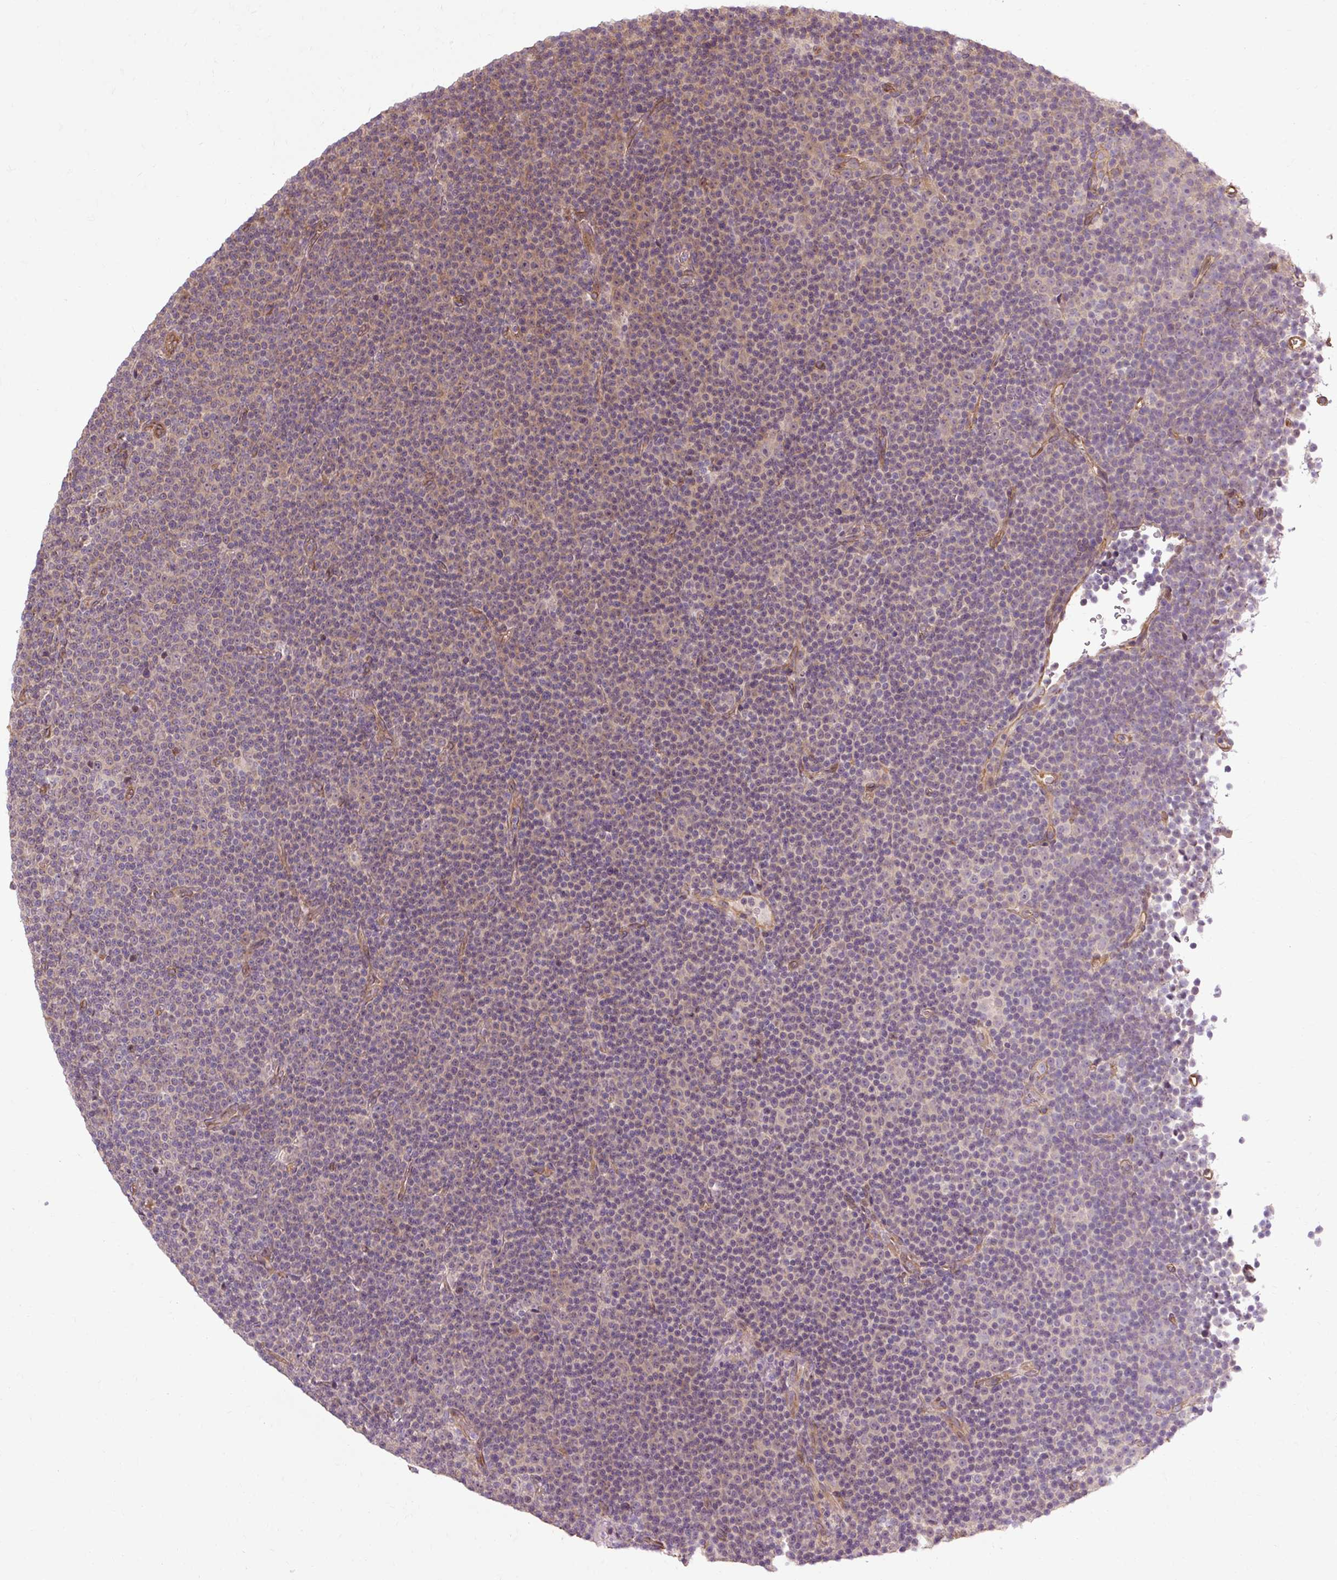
{"staining": {"intensity": "negative", "quantity": "none", "location": "none"}, "tissue": "lymphoma", "cell_type": "Tumor cells", "image_type": "cancer", "snomed": [{"axis": "morphology", "description": "Malignant lymphoma, non-Hodgkin's type, Low grade"}, {"axis": "topography", "description": "Lymph node"}], "caption": "A micrograph of low-grade malignant lymphoma, non-Hodgkin's type stained for a protein exhibits no brown staining in tumor cells.", "gene": "FLRT1", "patient": {"sex": "female", "age": 67}}